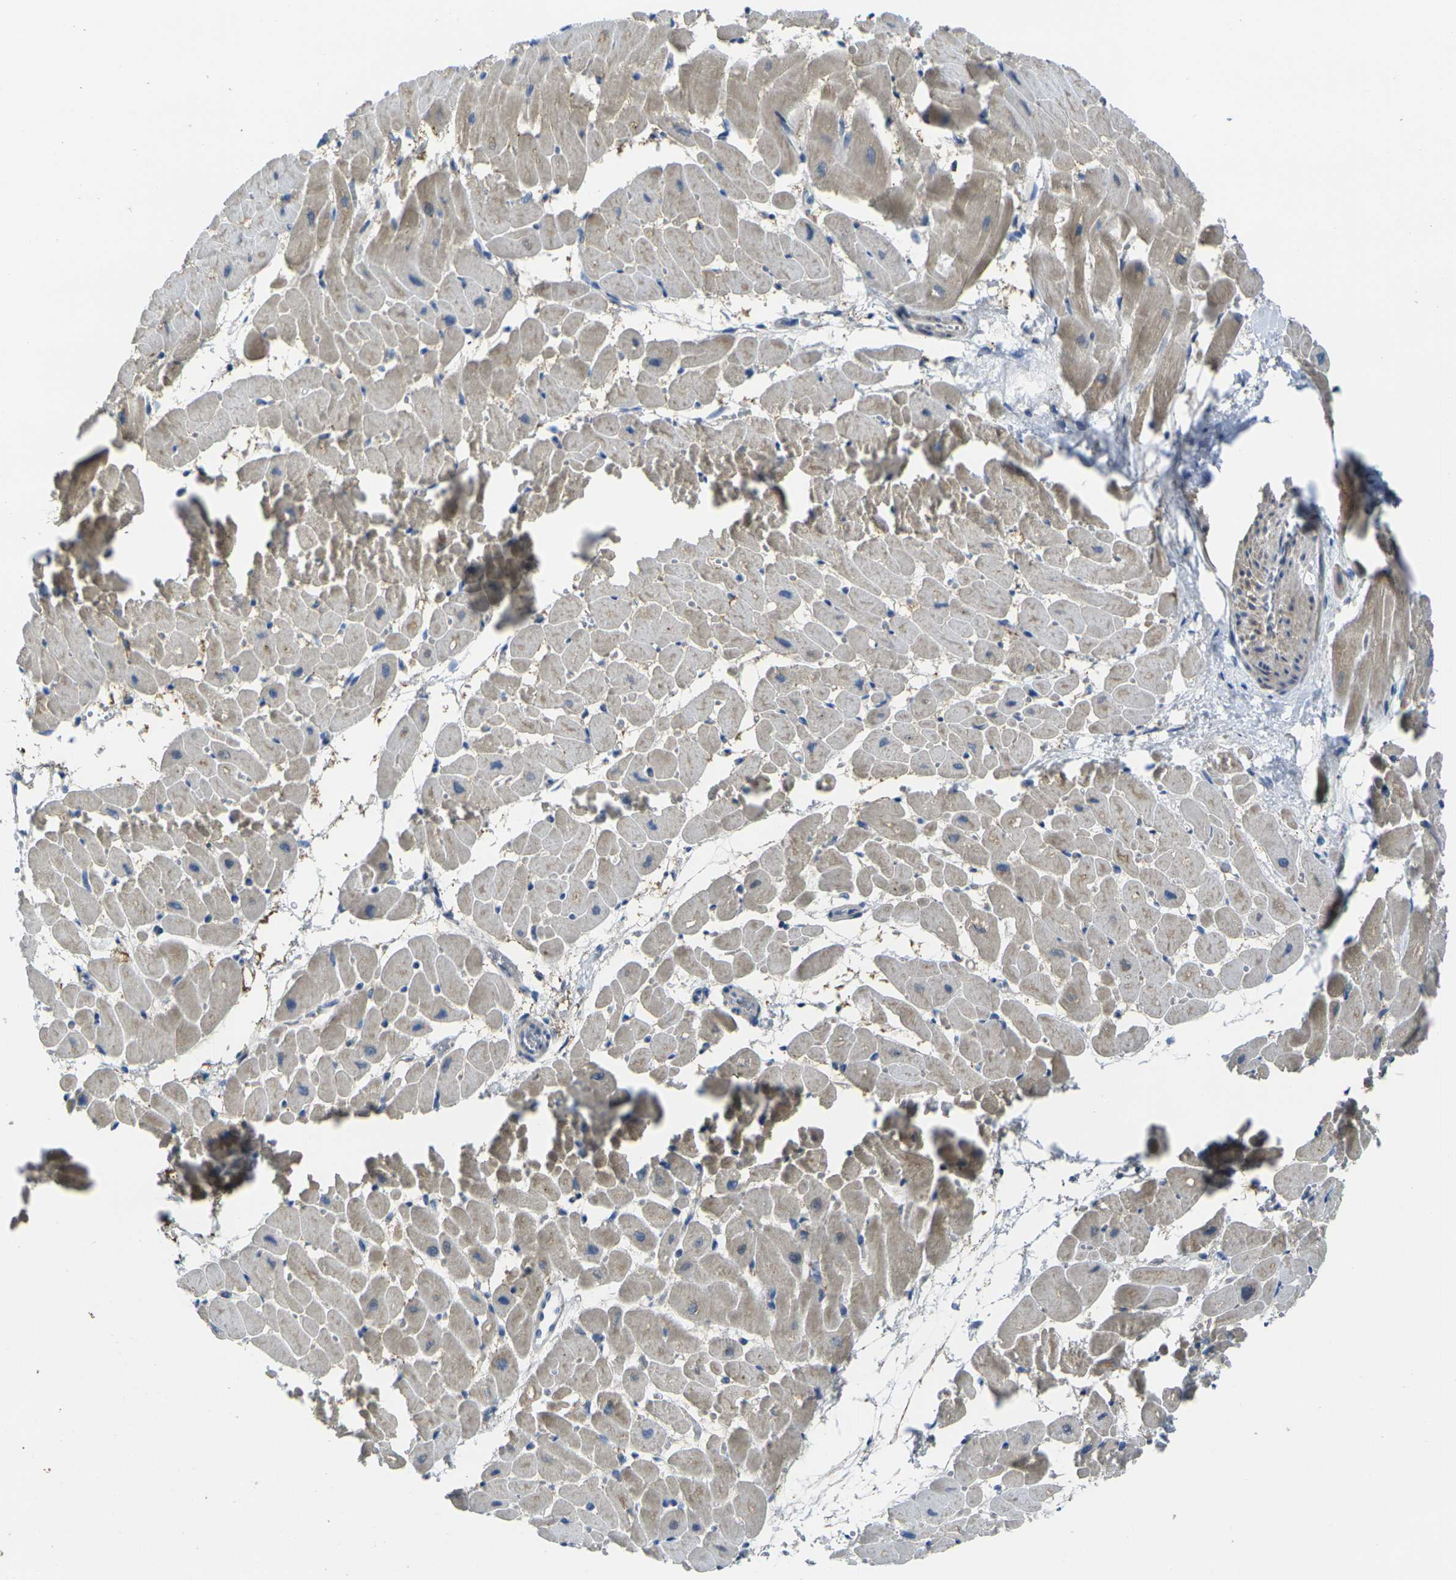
{"staining": {"intensity": "weak", "quantity": "<25%", "location": "cytoplasmic/membranous"}, "tissue": "heart muscle", "cell_type": "Cardiomyocytes", "image_type": "normal", "snomed": [{"axis": "morphology", "description": "Normal tissue, NOS"}, {"axis": "topography", "description": "Heart"}], "caption": "A high-resolution micrograph shows immunohistochemistry staining of unremarkable heart muscle, which reveals no significant positivity in cardiomyocytes.", "gene": "GNA12", "patient": {"sex": "male", "age": 45}}